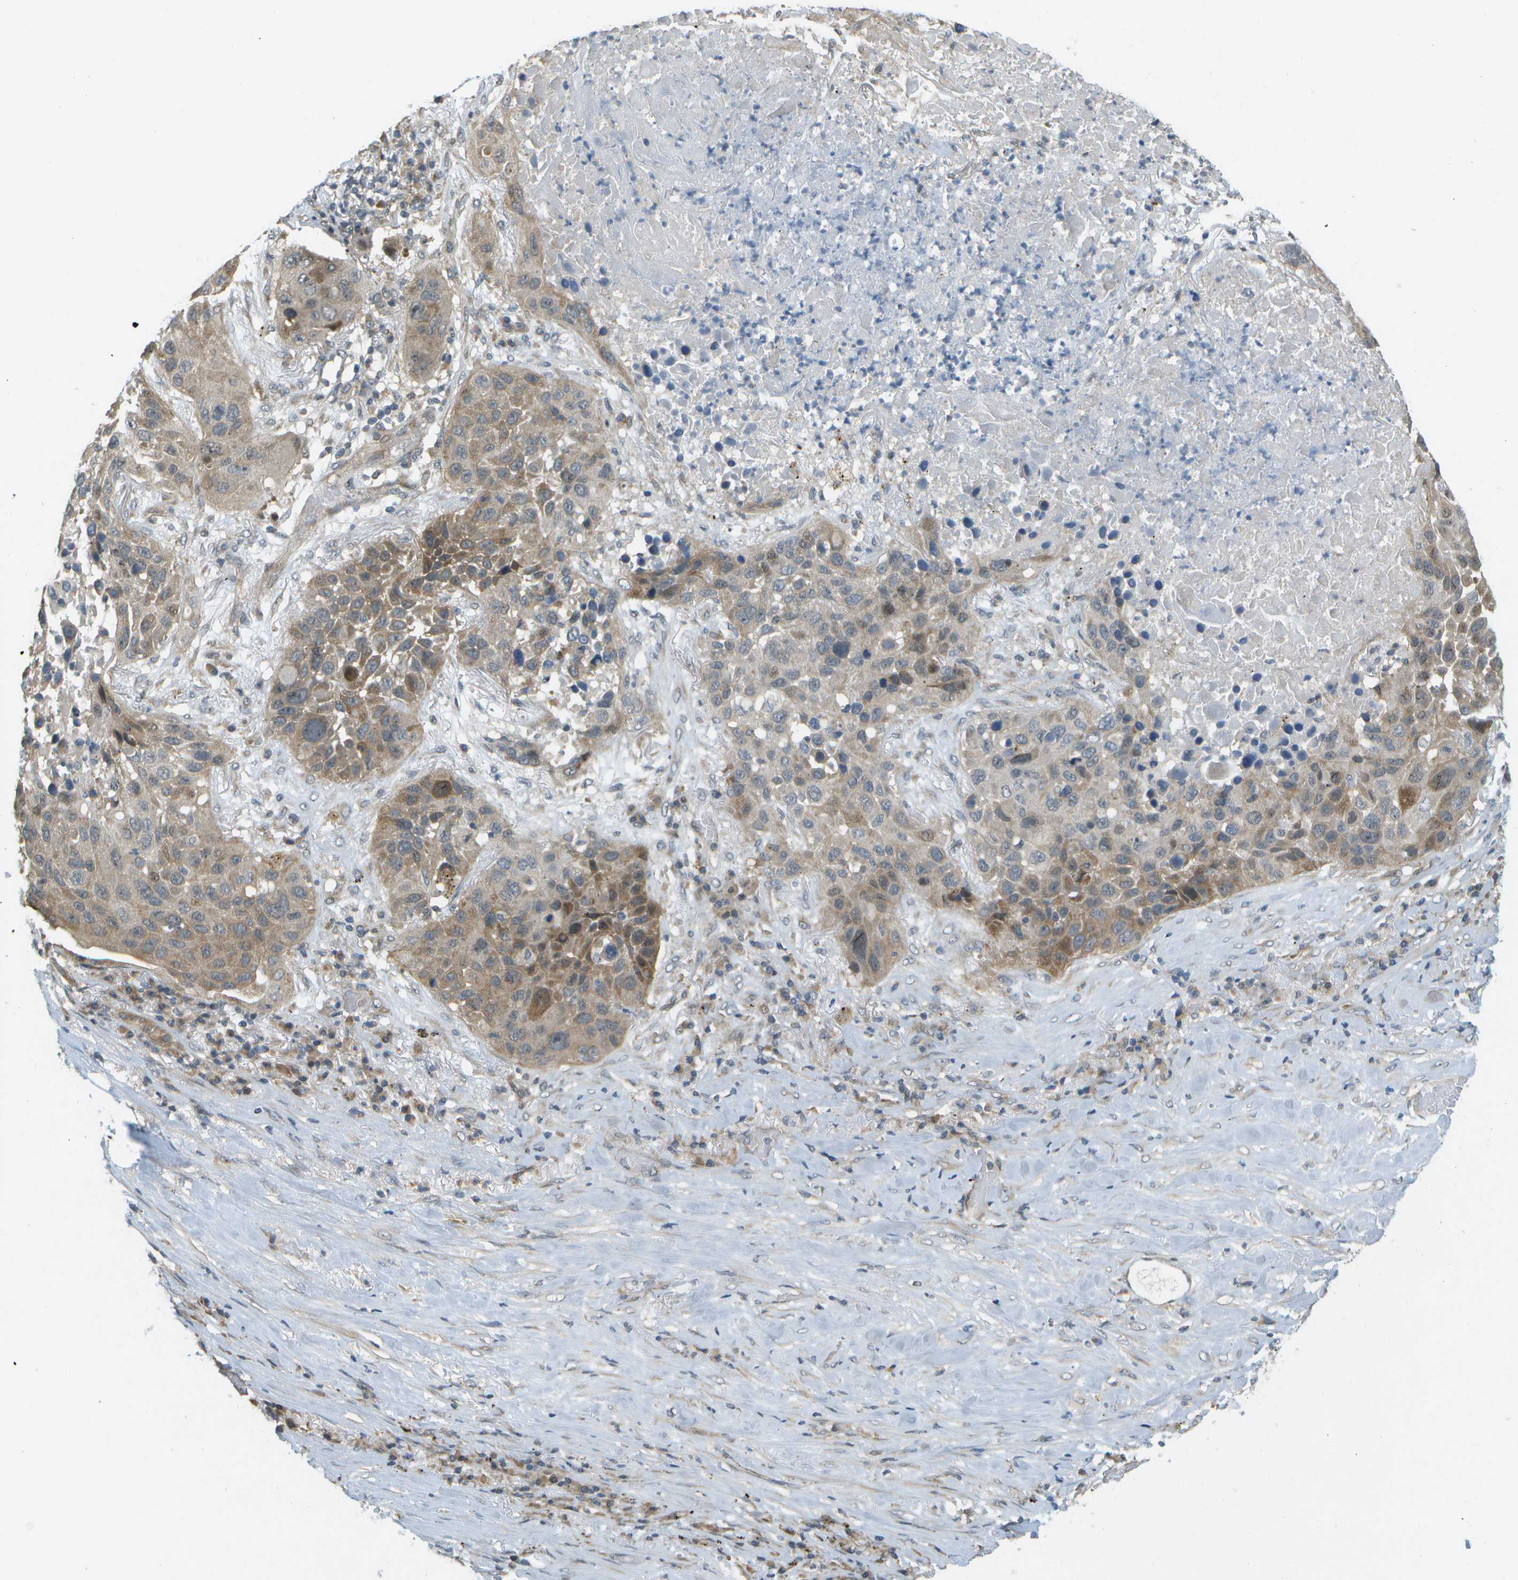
{"staining": {"intensity": "moderate", "quantity": ">75%", "location": "cytoplasmic/membranous"}, "tissue": "lung cancer", "cell_type": "Tumor cells", "image_type": "cancer", "snomed": [{"axis": "morphology", "description": "Squamous cell carcinoma, NOS"}, {"axis": "topography", "description": "Lung"}], "caption": "IHC photomicrograph of lung squamous cell carcinoma stained for a protein (brown), which demonstrates medium levels of moderate cytoplasmic/membranous positivity in about >75% of tumor cells.", "gene": "WNK2", "patient": {"sex": "male", "age": 57}}